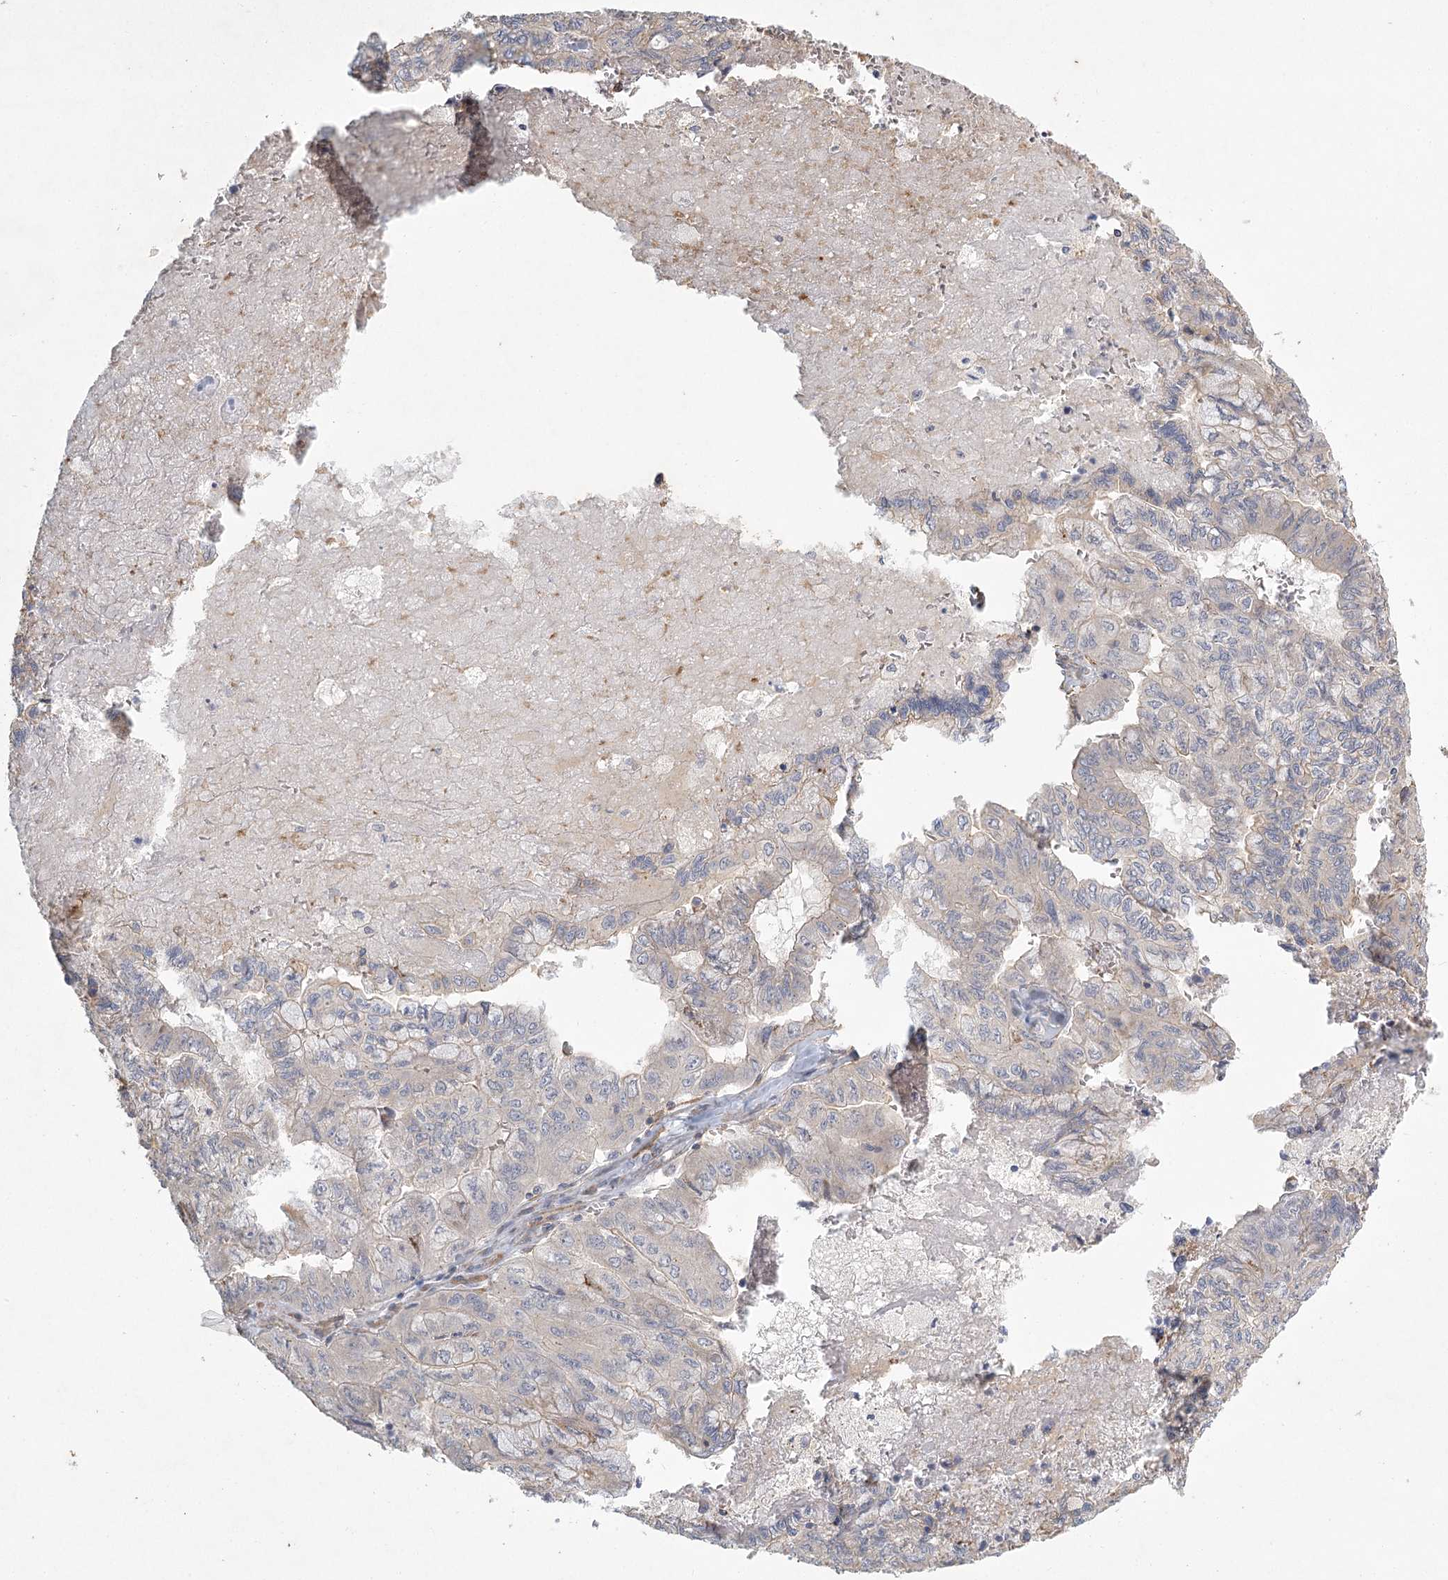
{"staining": {"intensity": "negative", "quantity": "none", "location": "none"}, "tissue": "pancreatic cancer", "cell_type": "Tumor cells", "image_type": "cancer", "snomed": [{"axis": "morphology", "description": "Adenocarcinoma, NOS"}, {"axis": "topography", "description": "Pancreas"}], "caption": "High power microscopy micrograph of an immunohistochemistry (IHC) photomicrograph of pancreatic cancer, revealing no significant positivity in tumor cells. (Brightfield microscopy of DAB immunohistochemistry (IHC) at high magnification).", "gene": "INPP4B", "patient": {"sex": "male", "age": 51}}